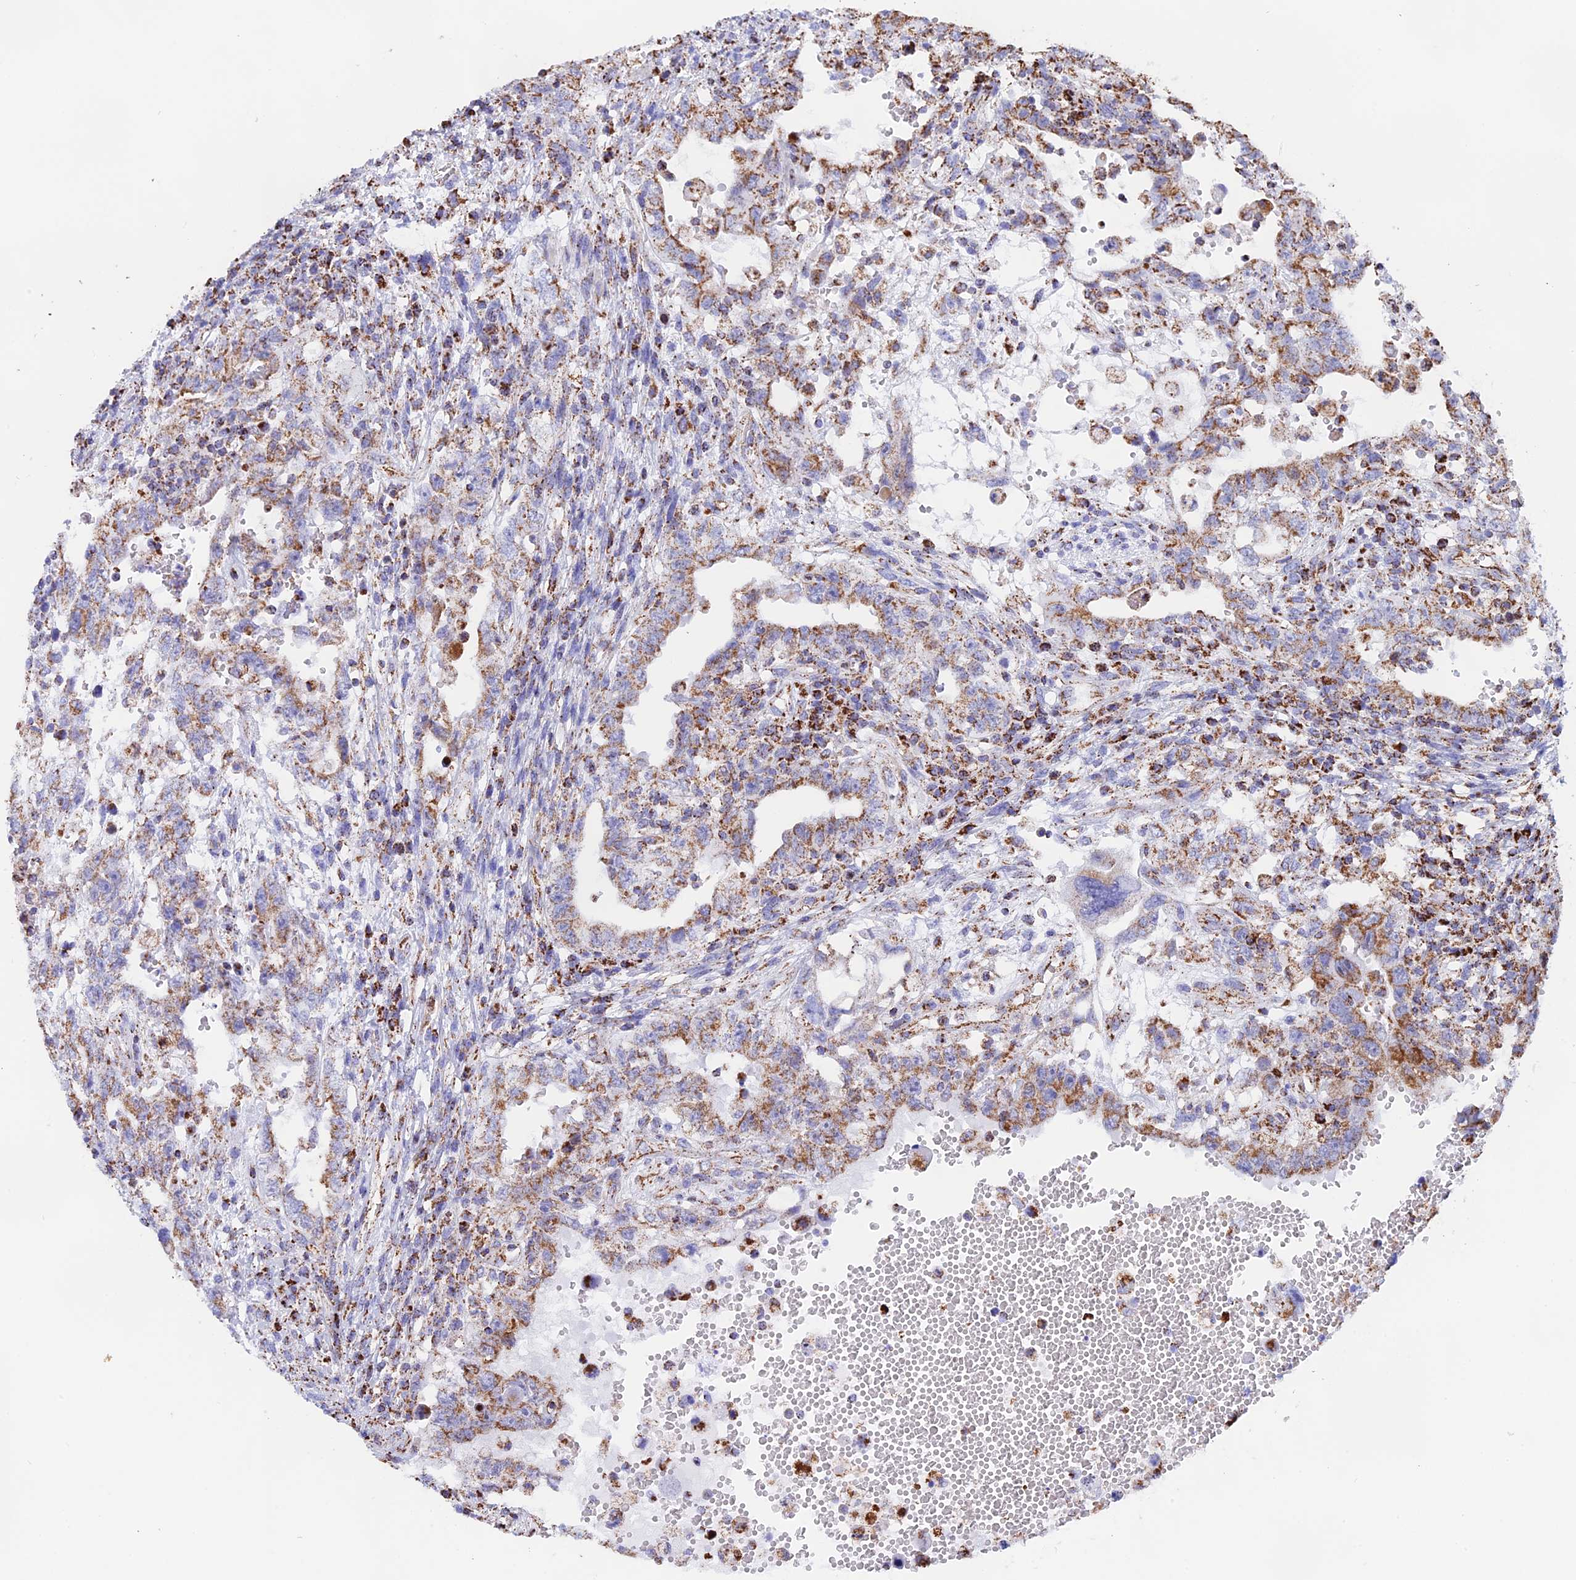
{"staining": {"intensity": "moderate", "quantity": ">75%", "location": "cytoplasmic/membranous"}, "tissue": "testis cancer", "cell_type": "Tumor cells", "image_type": "cancer", "snomed": [{"axis": "morphology", "description": "Carcinoma, Embryonal, NOS"}, {"axis": "topography", "description": "Testis"}], "caption": "An IHC image of neoplastic tissue is shown. Protein staining in brown labels moderate cytoplasmic/membranous positivity in testis embryonal carcinoma within tumor cells.", "gene": "NDUFA5", "patient": {"sex": "male", "age": 26}}